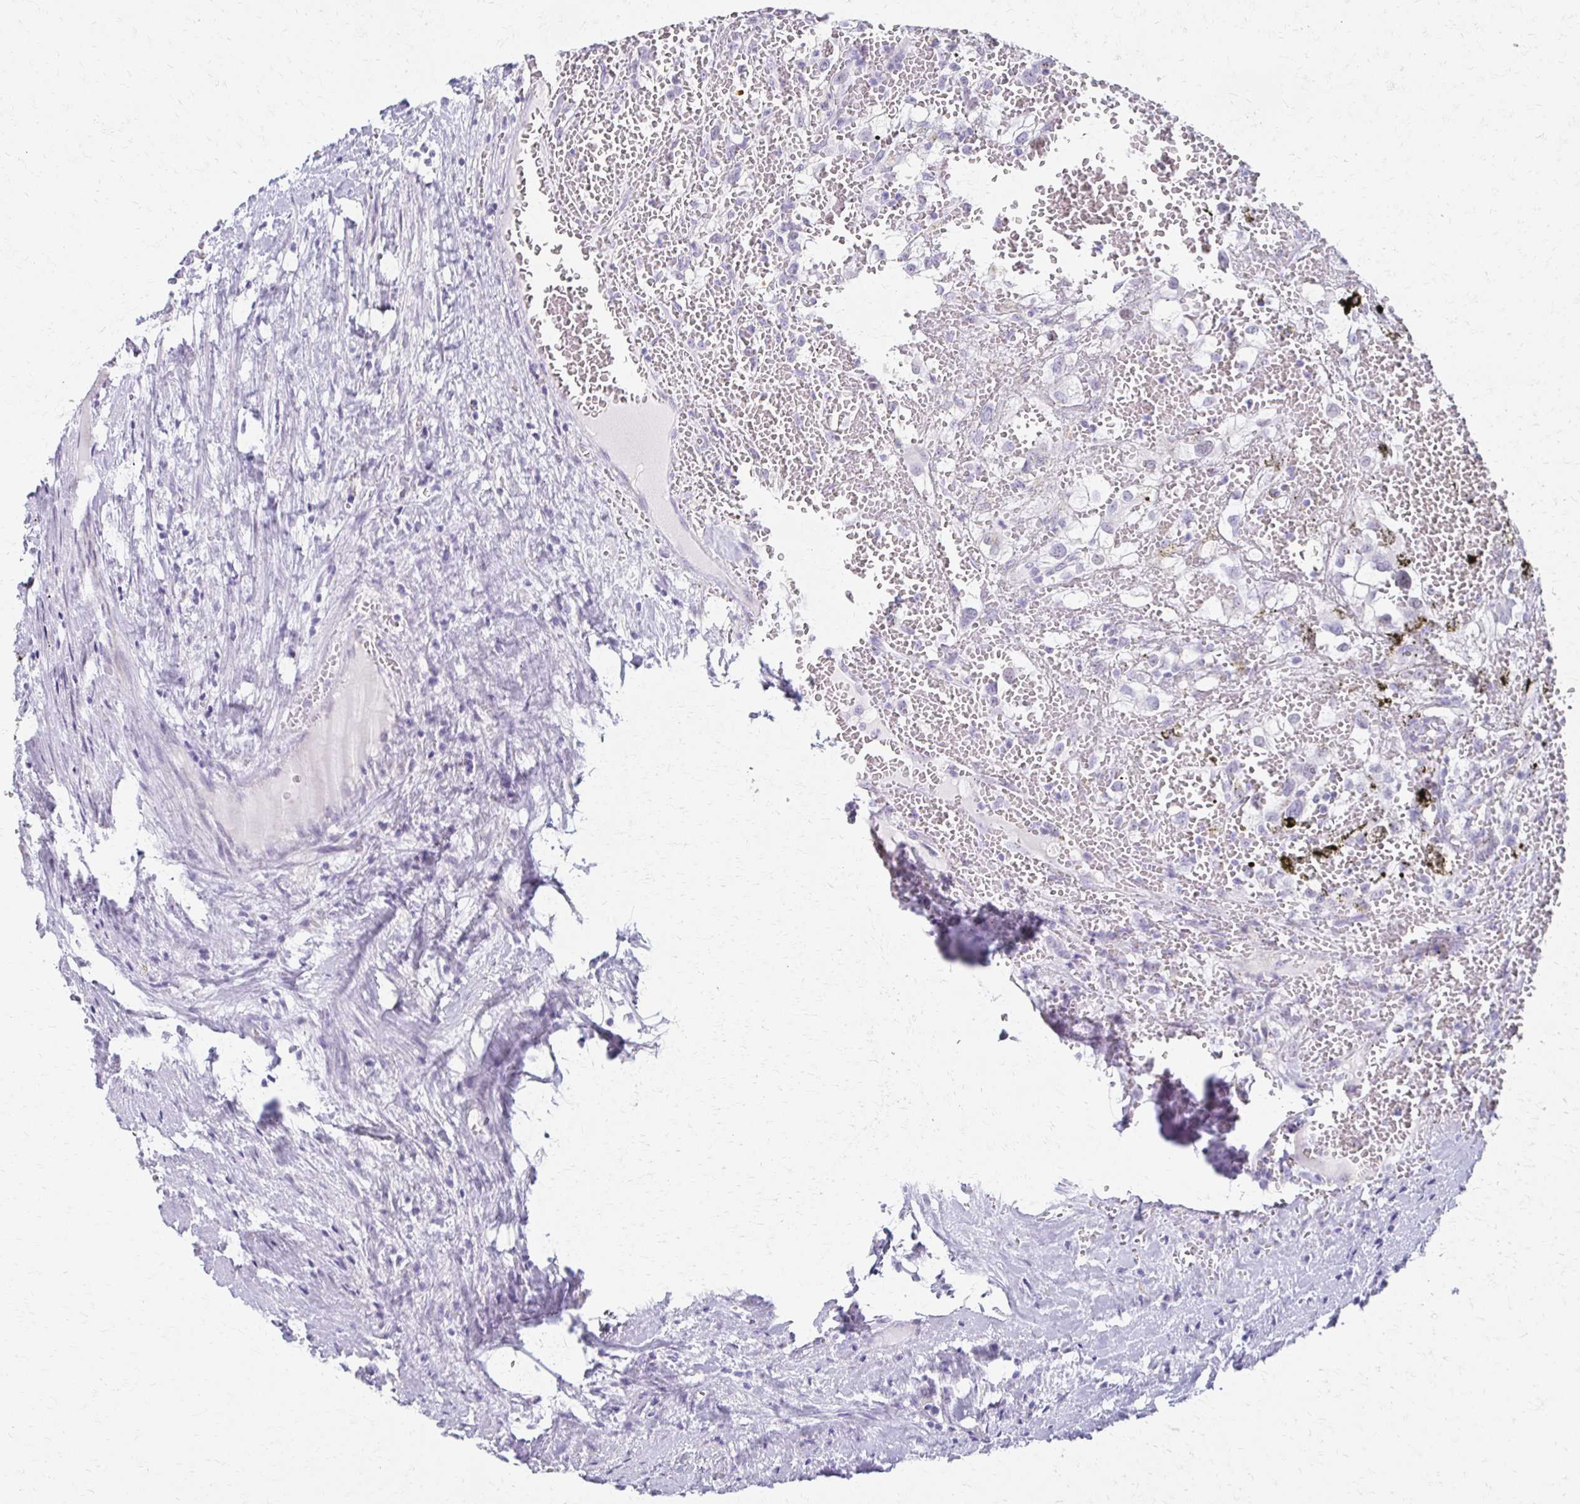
{"staining": {"intensity": "negative", "quantity": "none", "location": "none"}, "tissue": "renal cancer", "cell_type": "Tumor cells", "image_type": "cancer", "snomed": [{"axis": "morphology", "description": "Adenocarcinoma, NOS"}, {"axis": "topography", "description": "Kidney"}], "caption": "Immunohistochemistry of renal adenocarcinoma shows no staining in tumor cells.", "gene": "MORC4", "patient": {"sex": "female", "age": 74}}